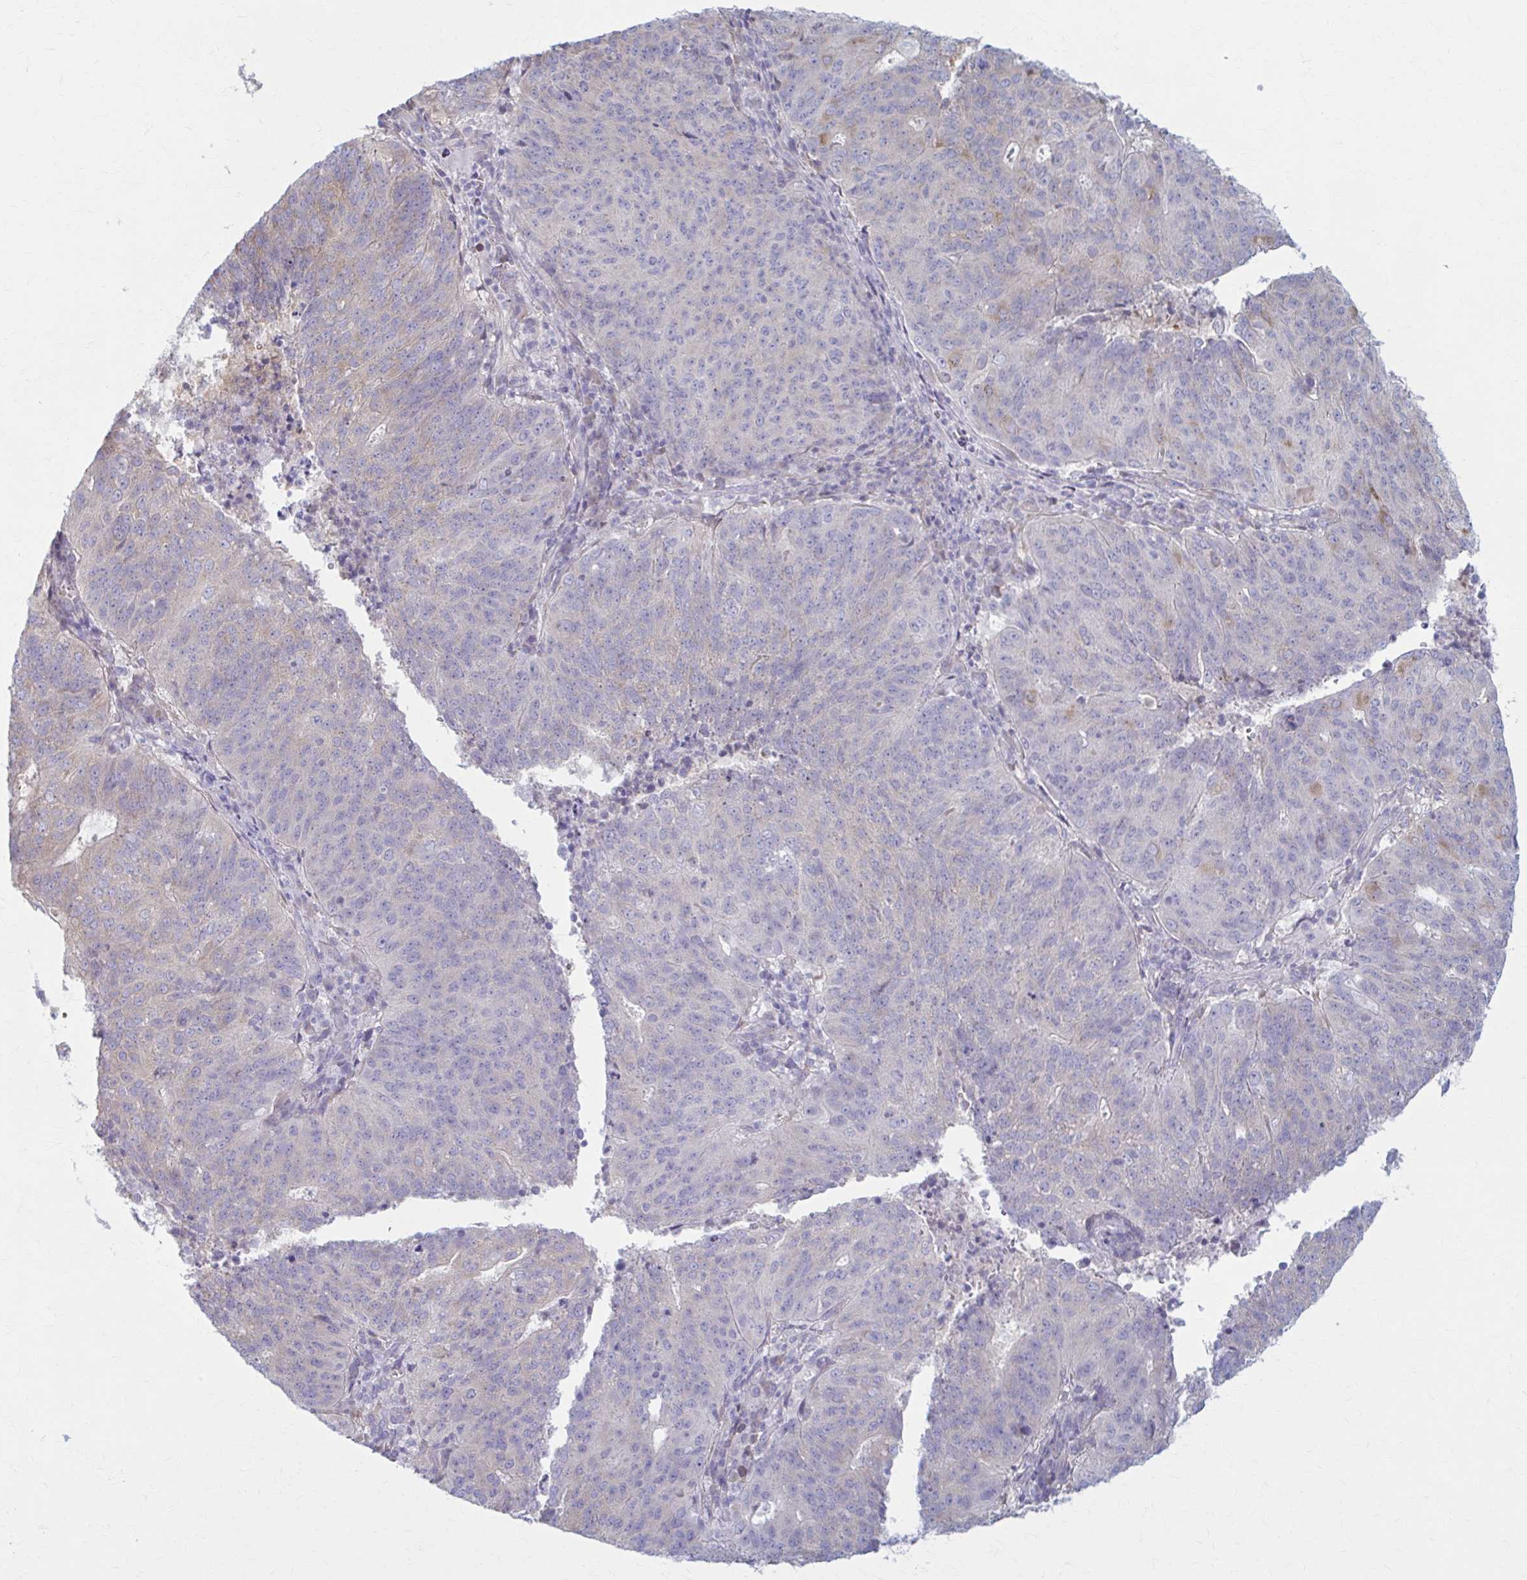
{"staining": {"intensity": "weak", "quantity": "<25%", "location": "cytoplasmic/membranous"}, "tissue": "endometrial cancer", "cell_type": "Tumor cells", "image_type": "cancer", "snomed": [{"axis": "morphology", "description": "Adenocarcinoma, NOS"}, {"axis": "topography", "description": "Endometrium"}], "caption": "Endometrial cancer stained for a protein using IHC demonstrates no staining tumor cells.", "gene": "PRKRA", "patient": {"sex": "female", "age": 82}}